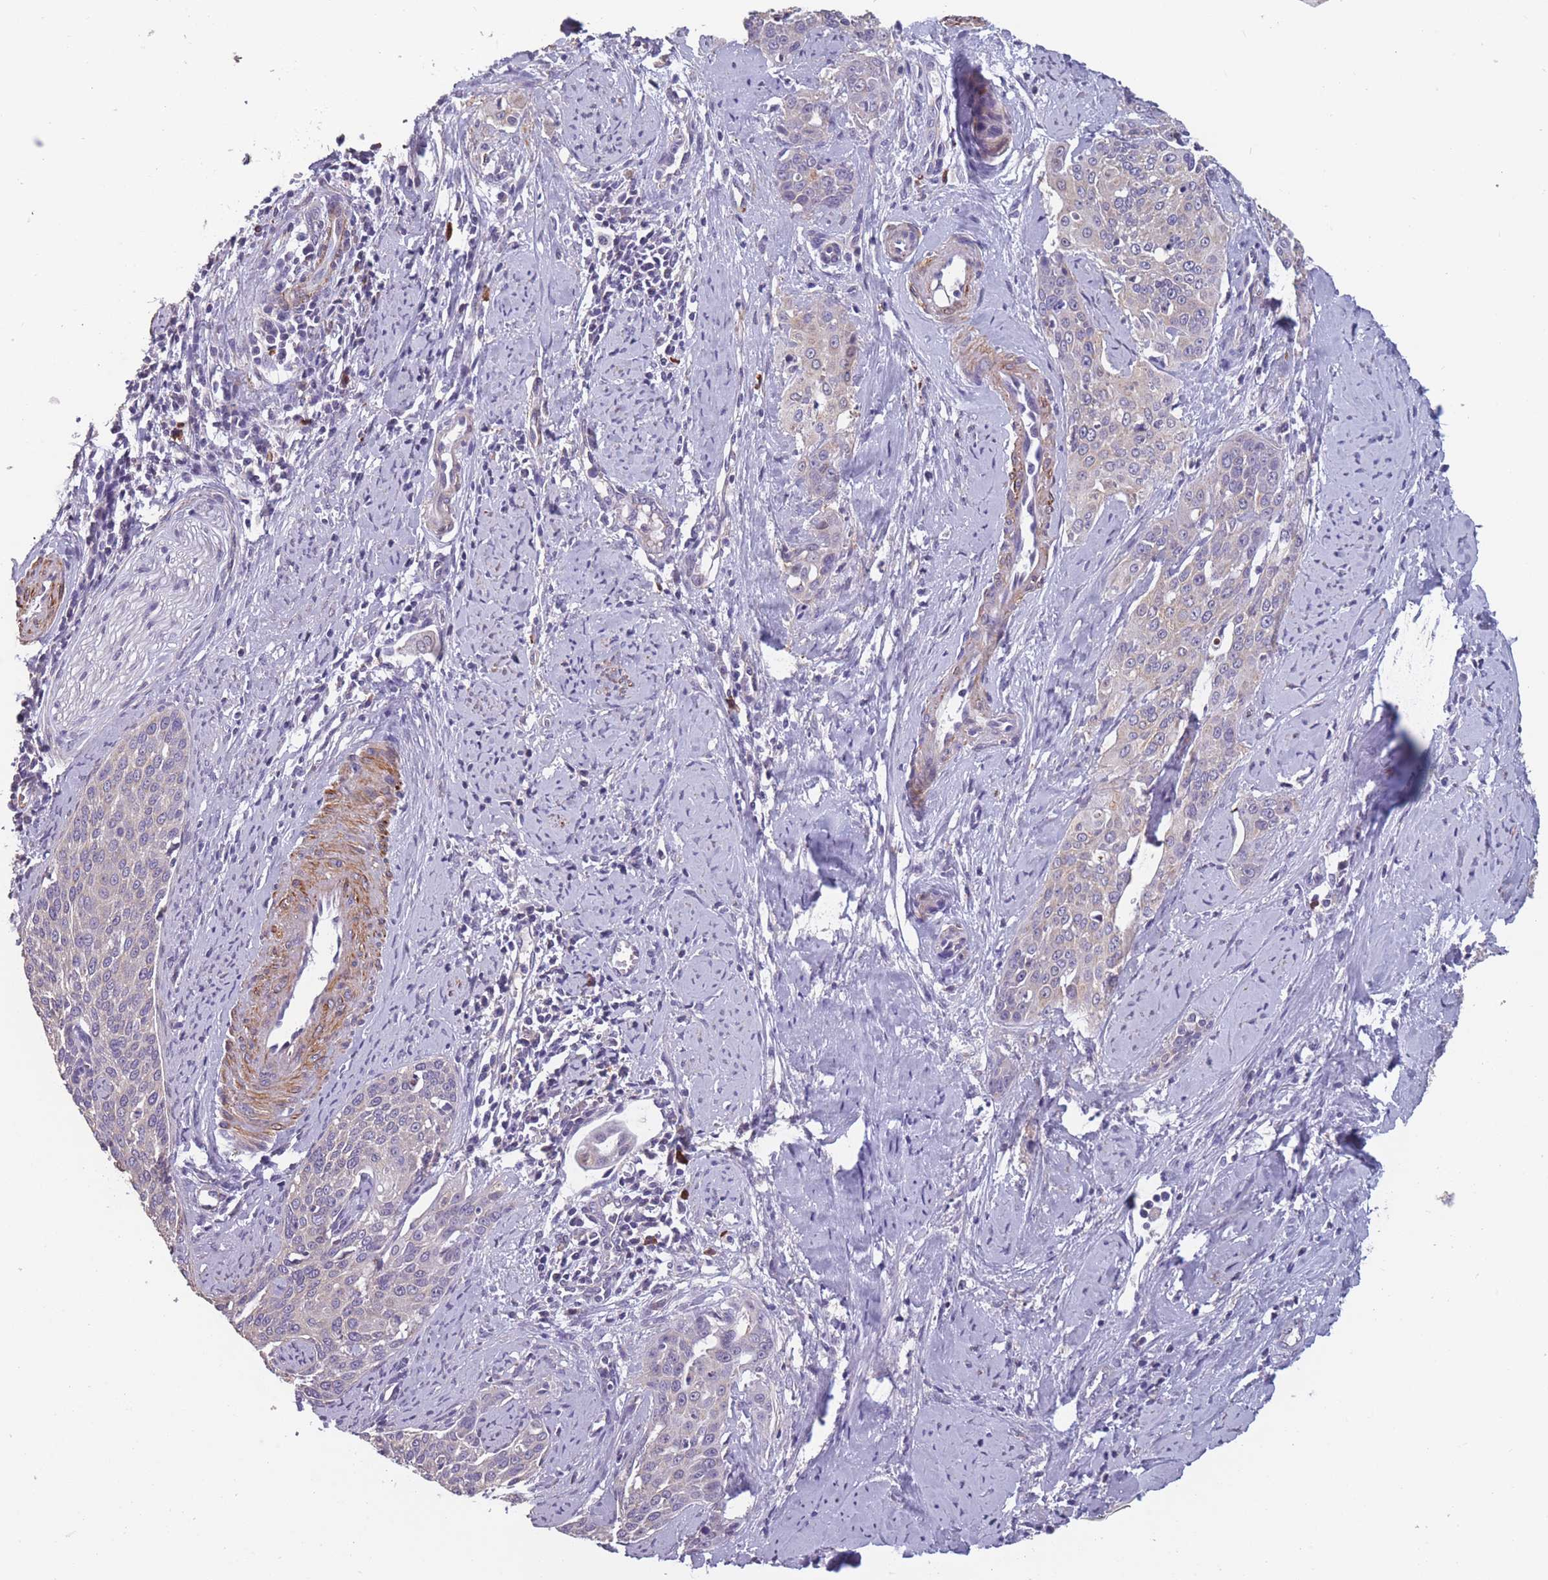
{"staining": {"intensity": "negative", "quantity": "none", "location": "none"}, "tissue": "cervical cancer", "cell_type": "Tumor cells", "image_type": "cancer", "snomed": [{"axis": "morphology", "description": "Squamous cell carcinoma, NOS"}, {"axis": "topography", "description": "Cervix"}], "caption": "Human cervical cancer (squamous cell carcinoma) stained for a protein using IHC displays no staining in tumor cells.", "gene": "TOMM40L", "patient": {"sex": "female", "age": 44}}